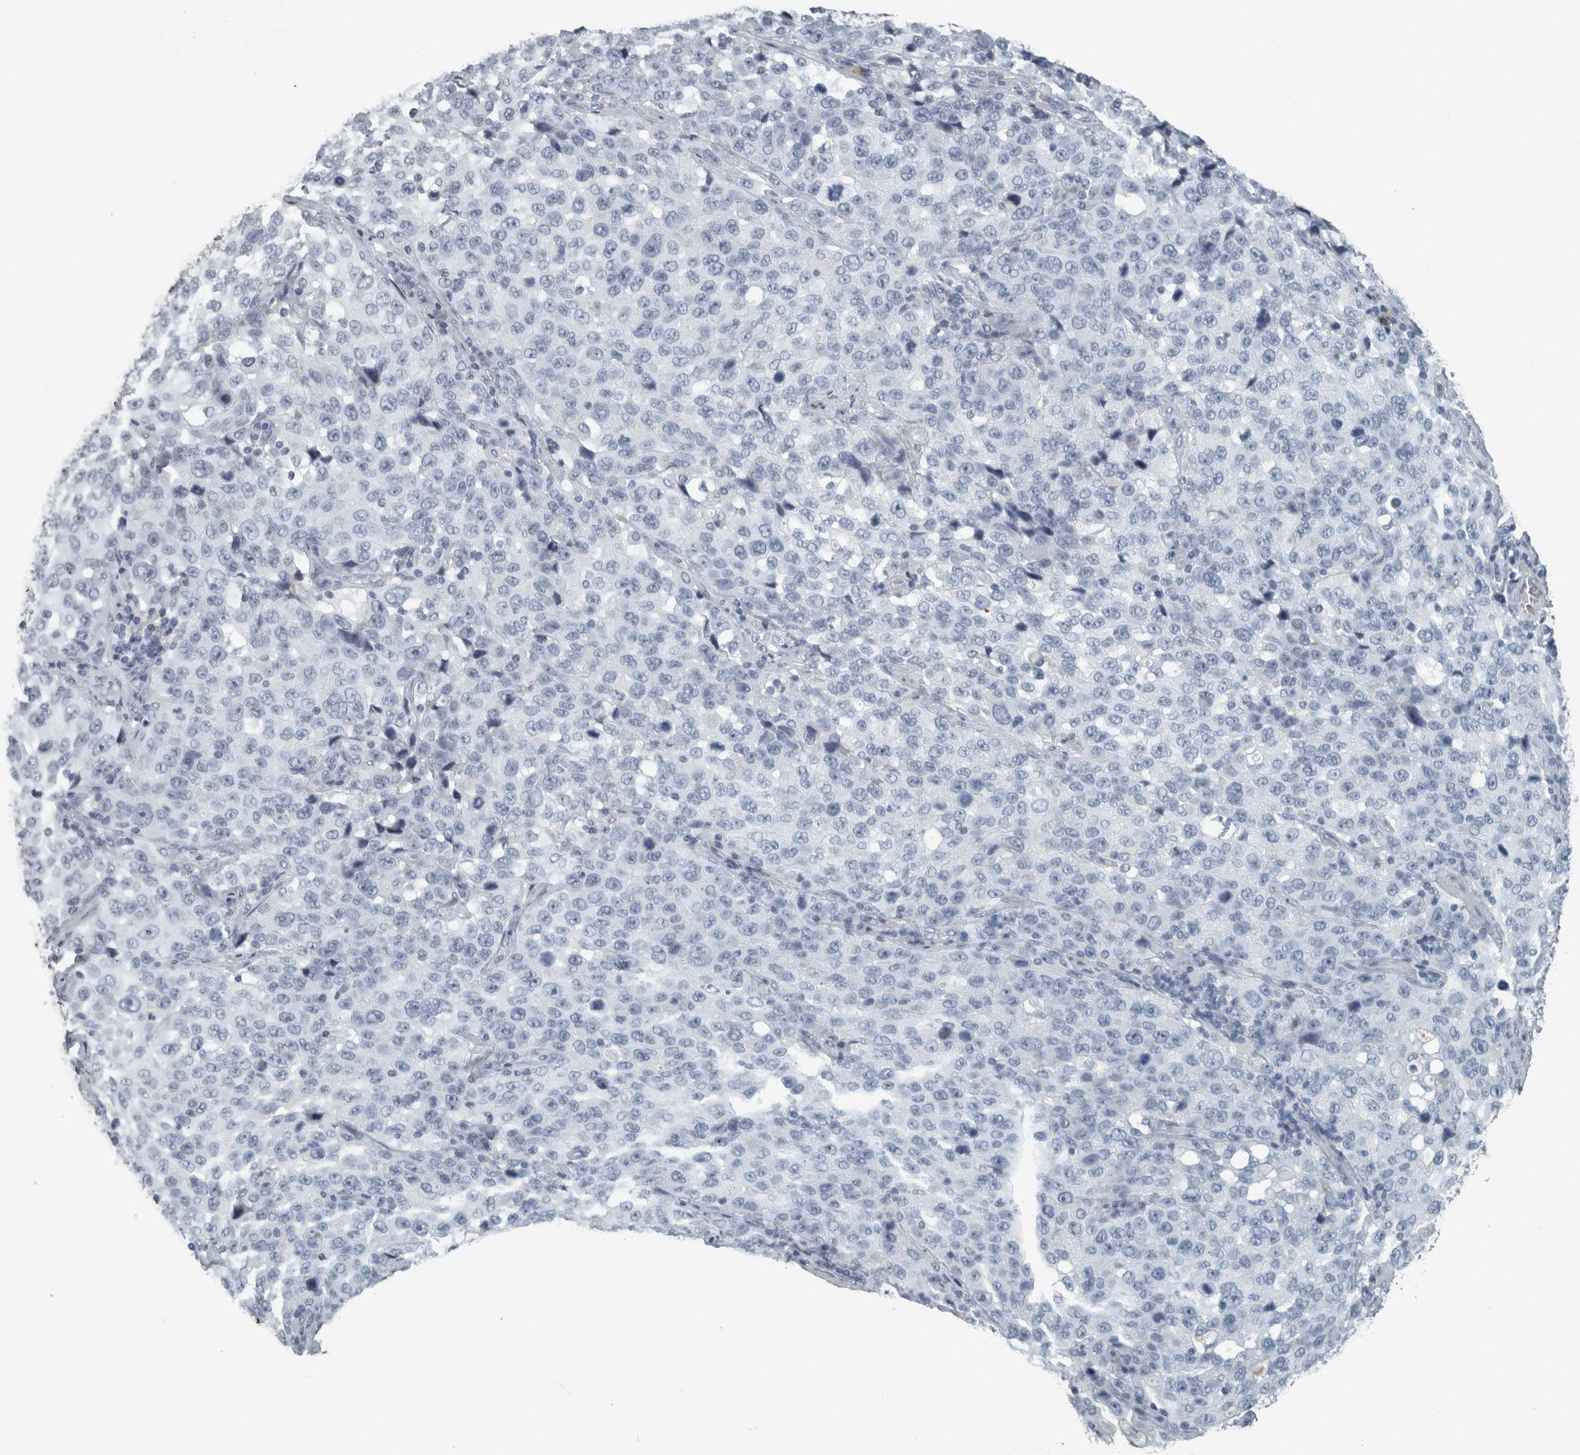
{"staining": {"intensity": "negative", "quantity": "none", "location": "none"}, "tissue": "stomach cancer", "cell_type": "Tumor cells", "image_type": "cancer", "snomed": [{"axis": "morphology", "description": "Normal tissue, NOS"}, {"axis": "morphology", "description": "Adenocarcinoma, NOS"}, {"axis": "topography", "description": "Stomach"}], "caption": "Stomach cancer was stained to show a protein in brown. There is no significant staining in tumor cells.", "gene": "CHL1", "patient": {"sex": "male", "age": 48}}